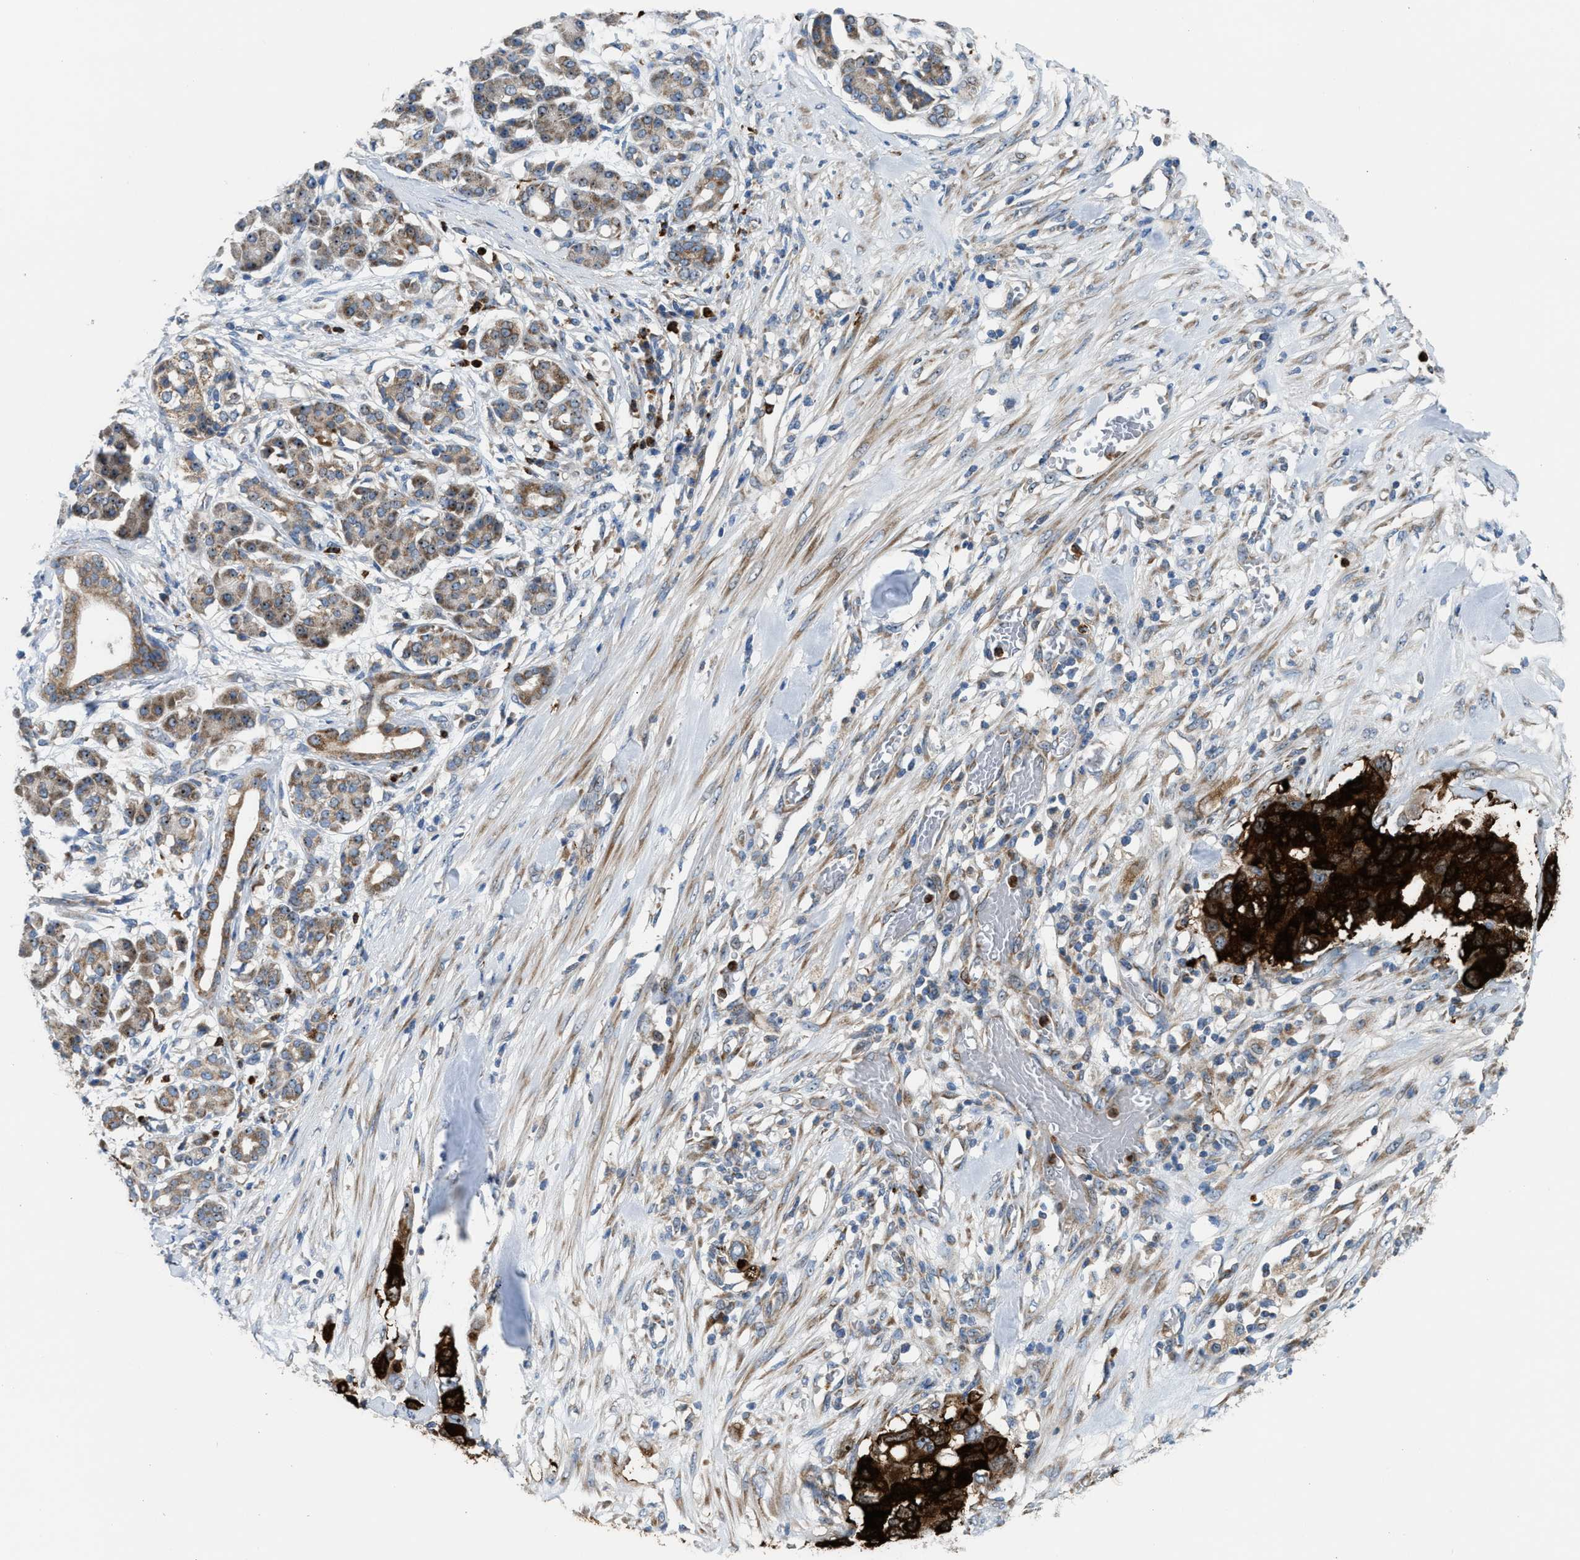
{"staining": {"intensity": "strong", "quantity": ">75%", "location": "cytoplasmic/membranous"}, "tissue": "pancreatic cancer", "cell_type": "Tumor cells", "image_type": "cancer", "snomed": [{"axis": "morphology", "description": "Adenocarcinoma, NOS"}, {"axis": "topography", "description": "Pancreas"}], "caption": "Tumor cells reveal strong cytoplasmic/membranous staining in approximately >75% of cells in adenocarcinoma (pancreatic).", "gene": "TPH1", "patient": {"sex": "female", "age": 56}}